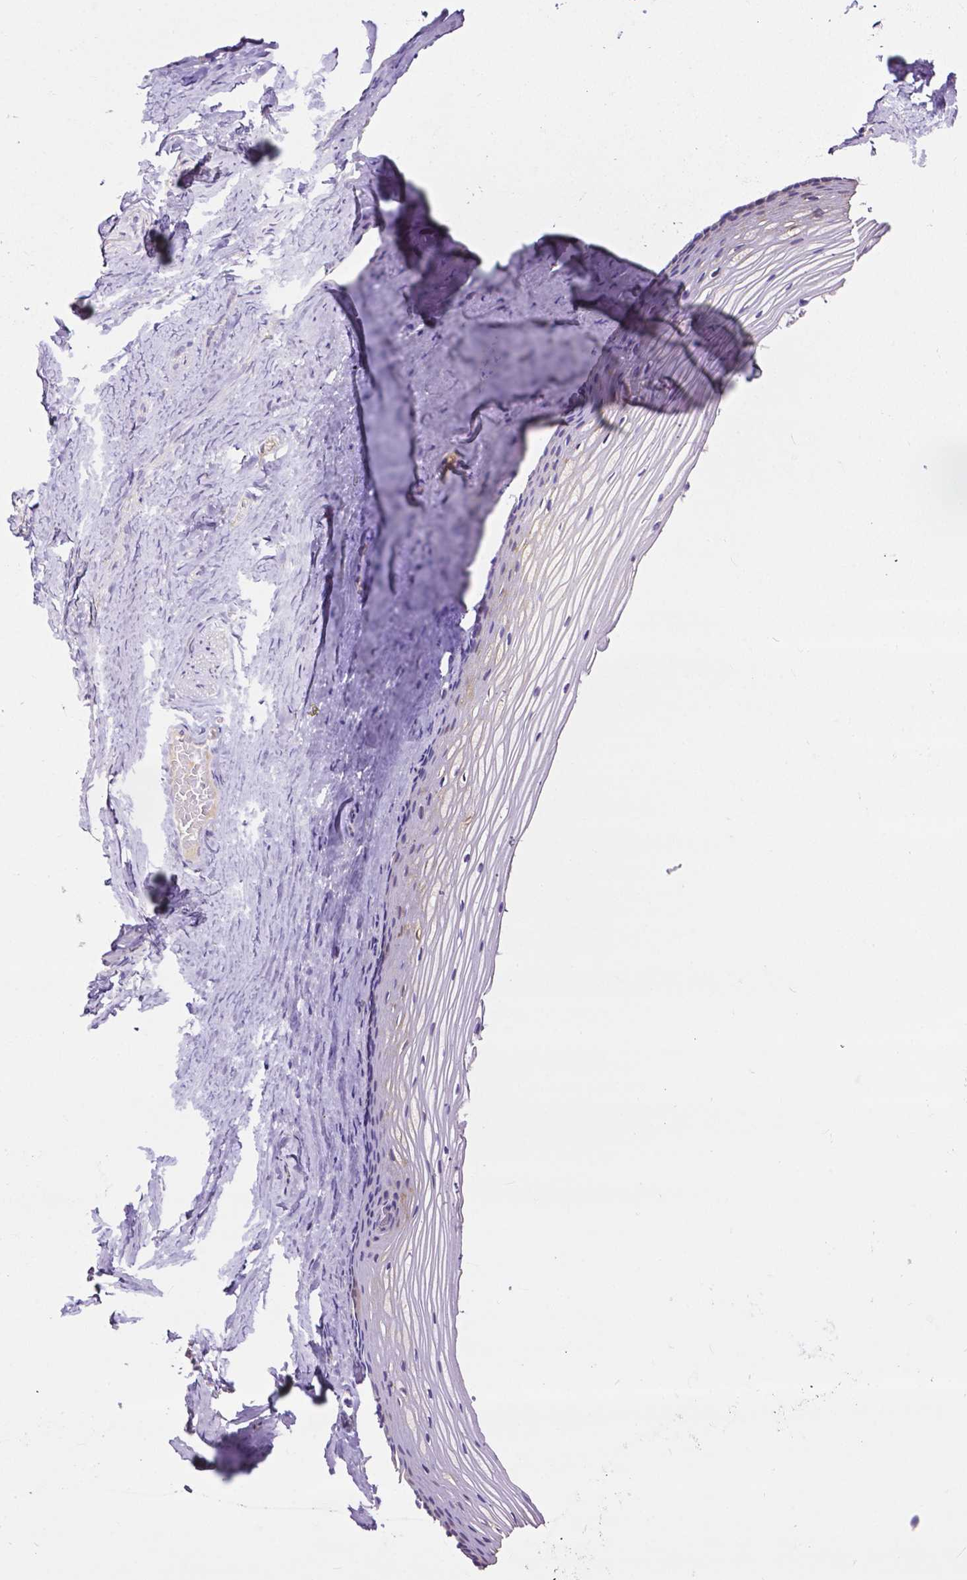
{"staining": {"intensity": "weak", "quantity": "<25%", "location": "cytoplasmic/membranous"}, "tissue": "vagina", "cell_type": "Squamous epithelial cells", "image_type": "normal", "snomed": [{"axis": "morphology", "description": "Normal tissue, NOS"}, {"axis": "topography", "description": "Vagina"}], "caption": "DAB (3,3'-diaminobenzidine) immunohistochemical staining of benign vagina exhibits no significant positivity in squamous epithelial cells. (DAB immunohistochemistry with hematoxylin counter stain).", "gene": "DICER1", "patient": {"sex": "female", "age": 52}}